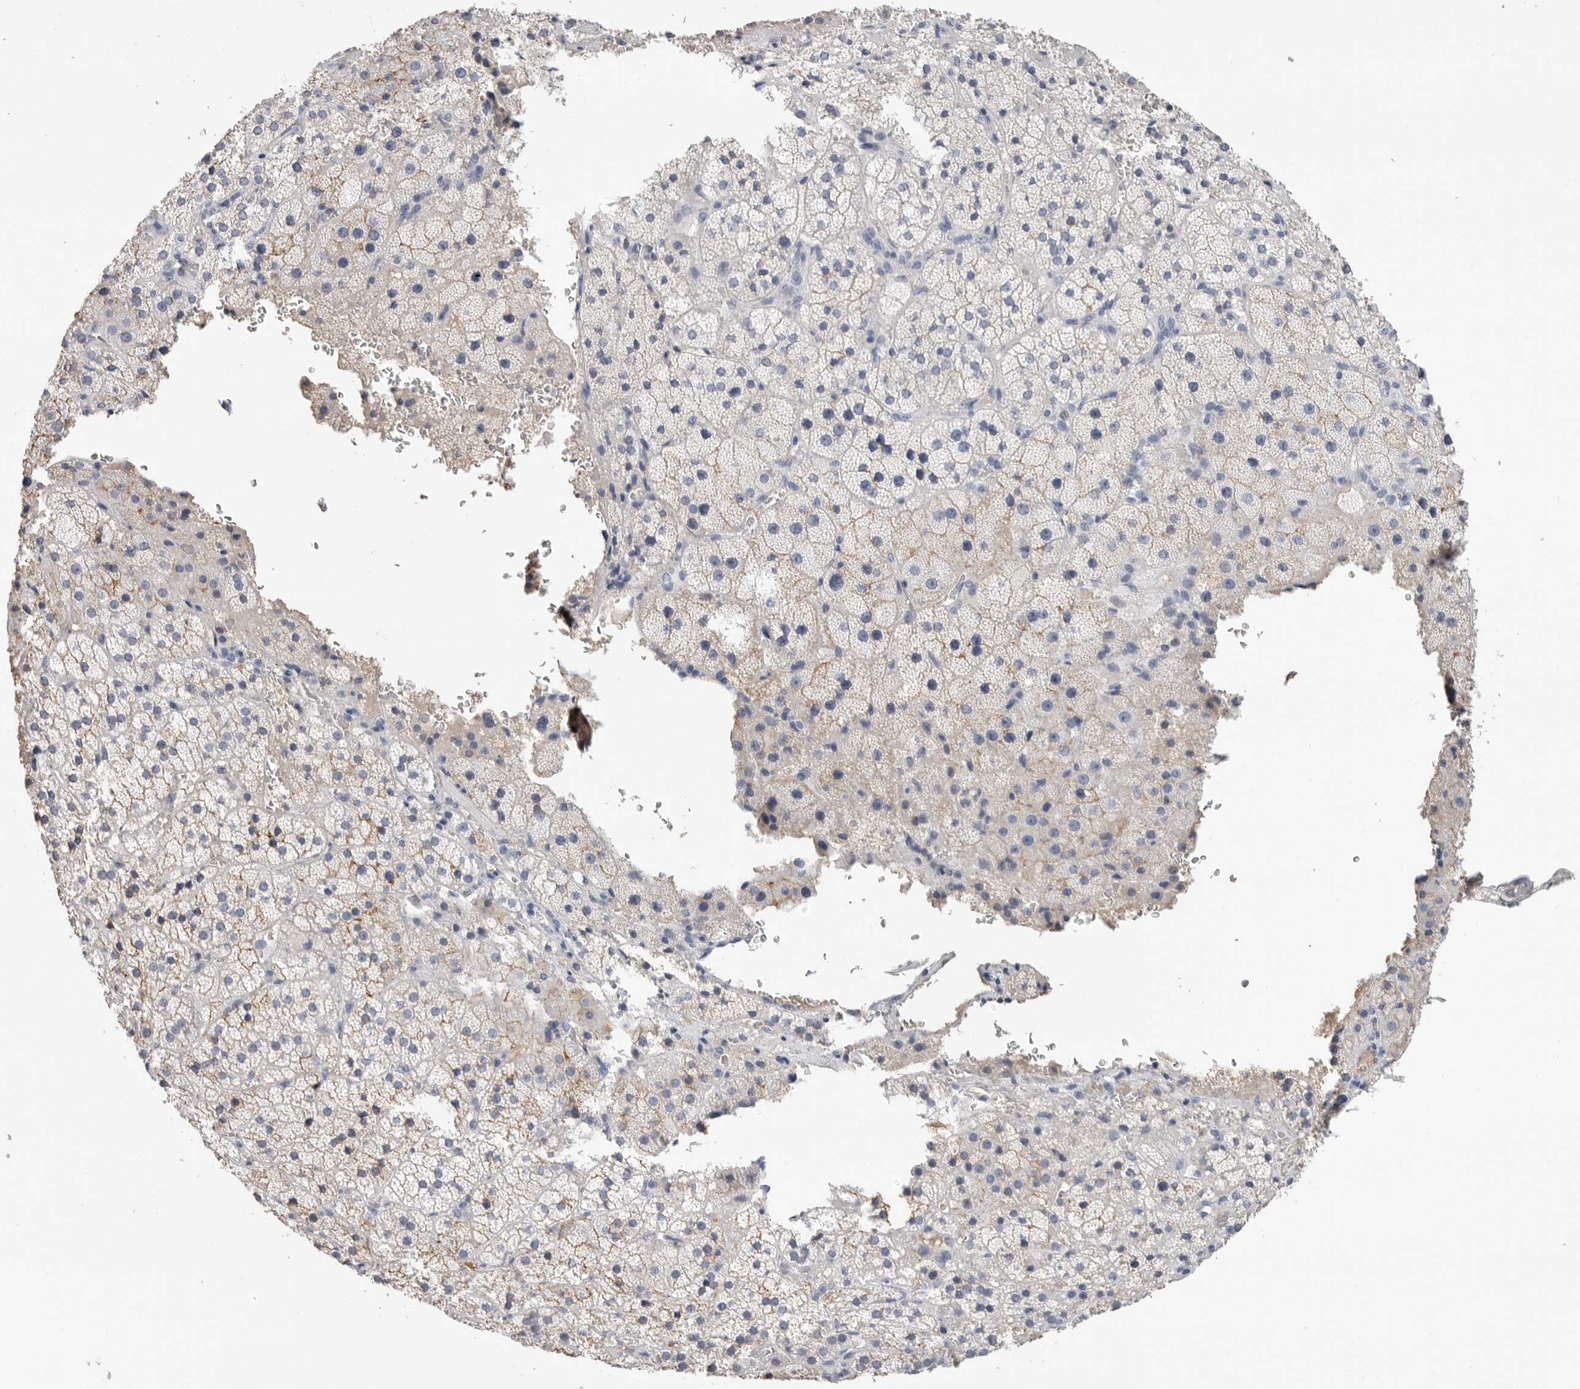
{"staining": {"intensity": "moderate", "quantity": "<25%", "location": "cytoplasmic/membranous"}, "tissue": "adrenal gland", "cell_type": "Glandular cells", "image_type": "normal", "snomed": [{"axis": "morphology", "description": "Normal tissue, NOS"}, {"axis": "topography", "description": "Adrenal gland"}], "caption": "IHC staining of benign adrenal gland, which shows low levels of moderate cytoplasmic/membranous expression in about <25% of glandular cells indicating moderate cytoplasmic/membranous protein expression. The staining was performed using DAB (brown) for protein detection and nuclei were counterstained in hematoxylin (blue).", "gene": "APOA2", "patient": {"sex": "female", "age": 44}}